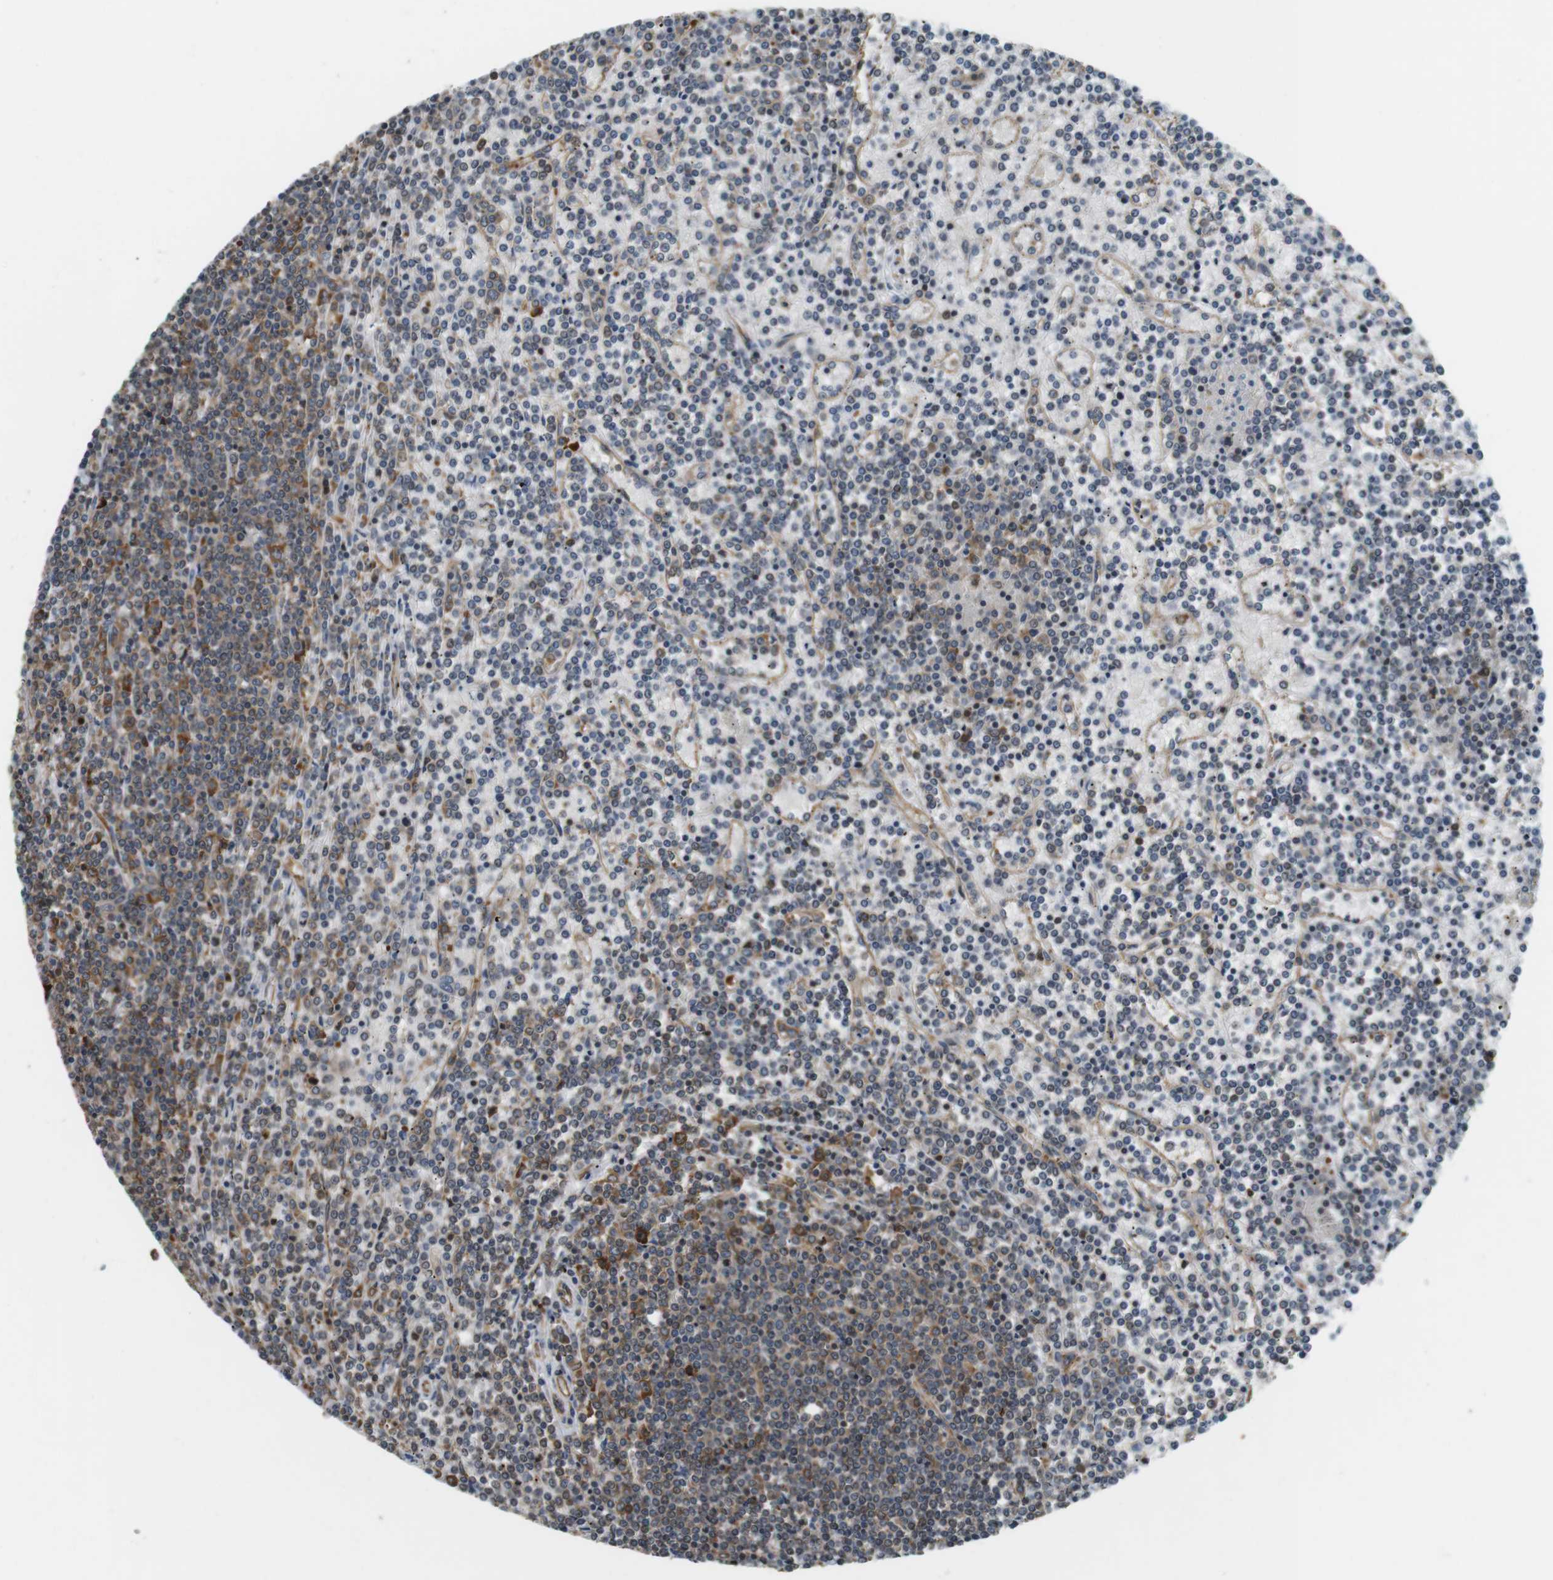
{"staining": {"intensity": "moderate", "quantity": "<25%", "location": "cytoplasmic/membranous"}, "tissue": "lymphoma", "cell_type": "Tumor cells", "image_type": "cancer", "snomed": [{"axis": "morphology", "description": "Malignant lymphoma, non-Hodgkin's type, Low grade"}, {"axis": "topography", "description": "Spleen"}], "caption": "The histopathology image exhibits a brown stain indicating the presence of a protein in the cytoplasmic/membranous of tumor cells in malignant lymphoma, non-Hodgkin's type (low-grade).", "gene": "PA2G4", "patient": {"sex": "female", "age": 19}}